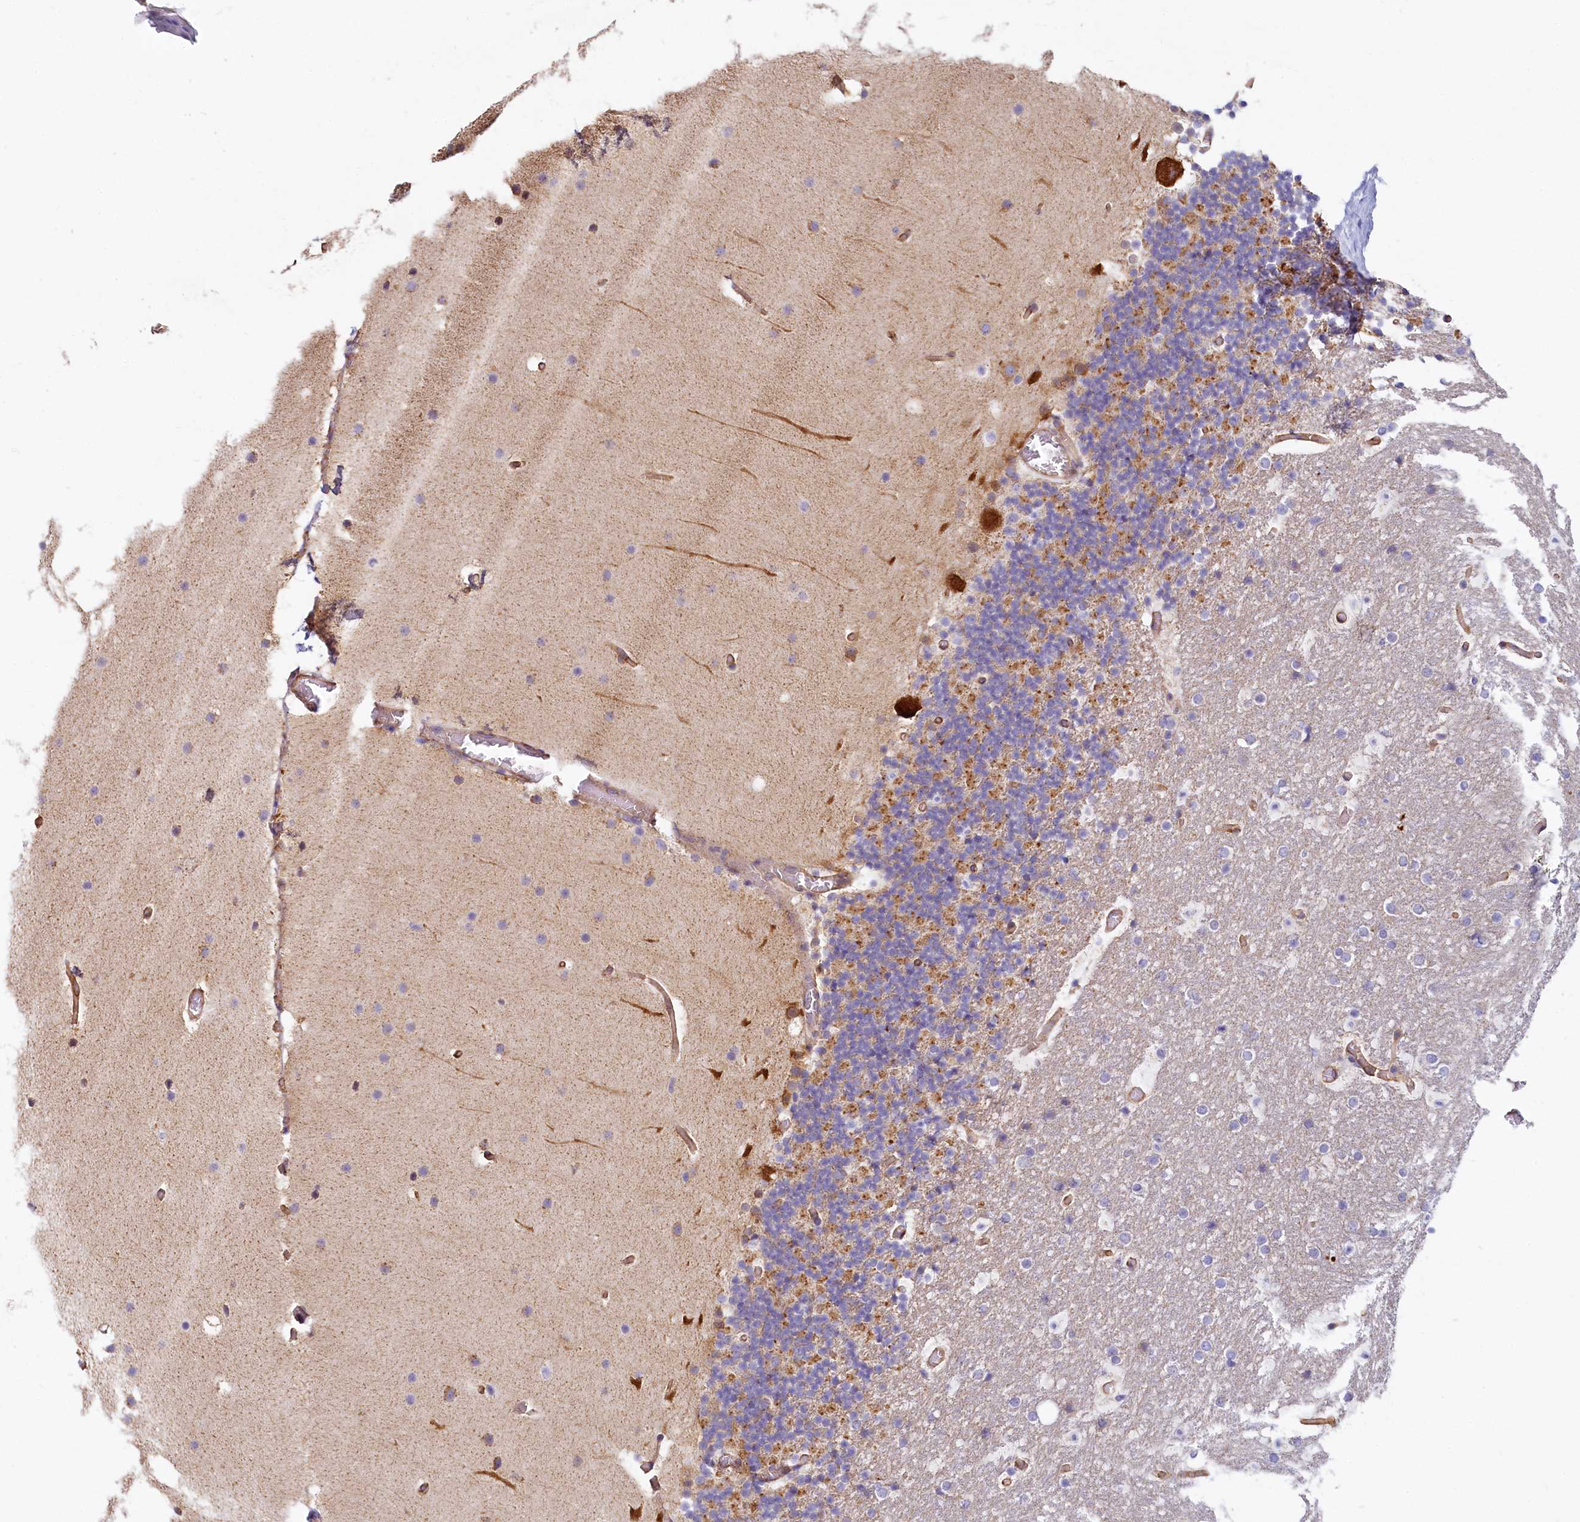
{"staining": {"intensity": "moderate", "quantity": "25%-75%", "location": "cytoplasmic/membranous"}, "tissue": "cerebellum", "cell_type": "Cells in granular layer", "image_type": "normal", "snomed": [{"axis": "morphology", "description": "Normal tissue, NOS"}, {"axis": "topography", "description": "Cerebellum"}], "caption": "An immunohistochemistry (IHC) histopathology image of unremarkable tissue is shown. Protein staining in brown highlights moderate cytoplasmic/membranous positivity in cerebellum within cells in granular layer.", "gene": "LMOD3", "patient": {"sex": "male", "age": 57}}